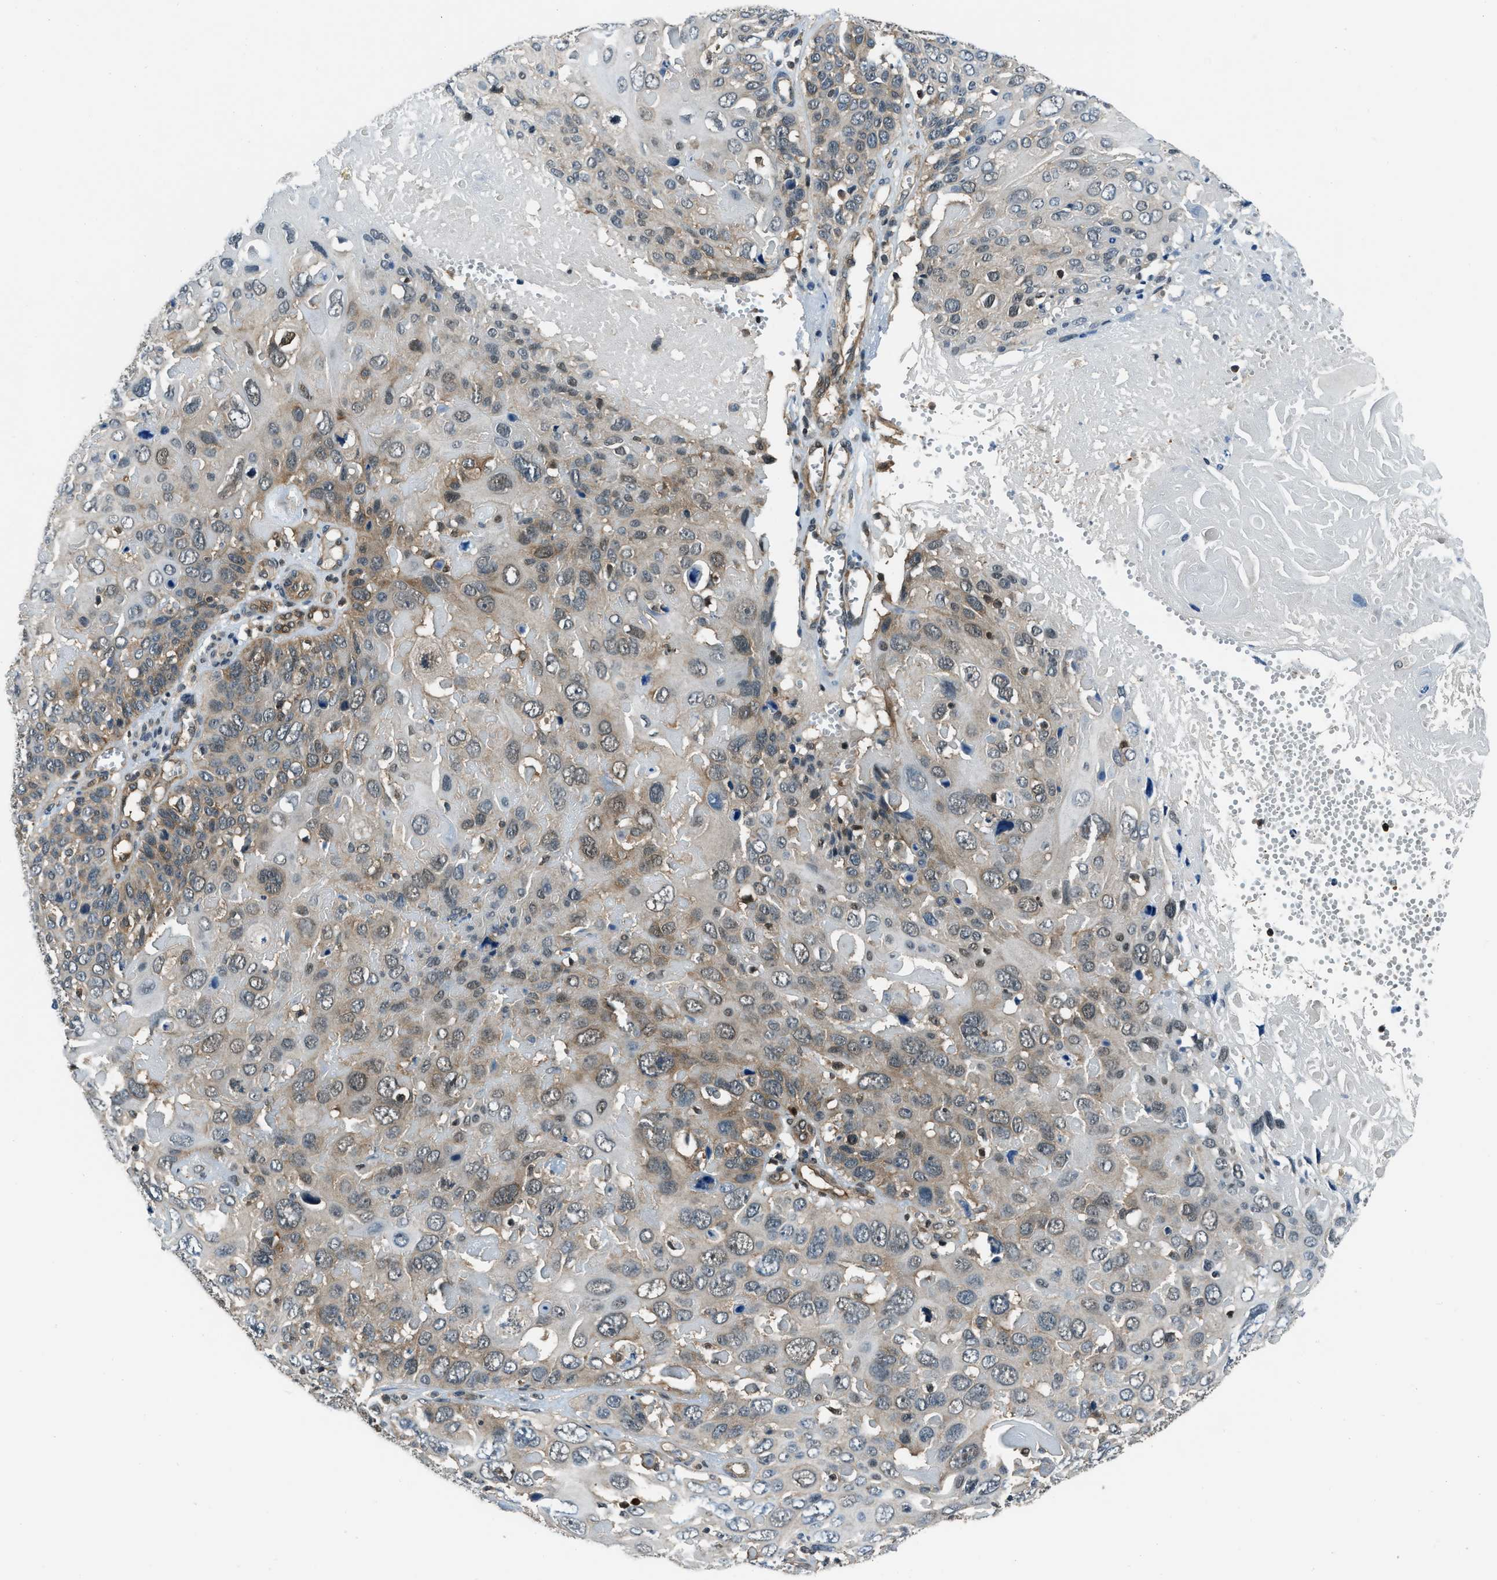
{"staining": {"intensity": "weak", "quantity": ">75%", "location": "cytoplasmic/membranous,nuclear"}, "tissue": "cervical cancer", "cell_type": "Tumor cells", "image_type": "cancer", "snomed": [{"axis": "morphology", "description": "Squamous cell carcinoma, NOS"}, {"axis": "topography", "description": "Cervix"}], "caption": "DAB (3,3'-diaminobenzidine) immunohistochemical staining of cervical squamous cell carcinoma shows weak cytoplasmic/membranous and nuclear protein staining in approximately >75% of tumor cells.", "gene": "NUDCD3", "patient": {"sex": "female", "age": 74}}